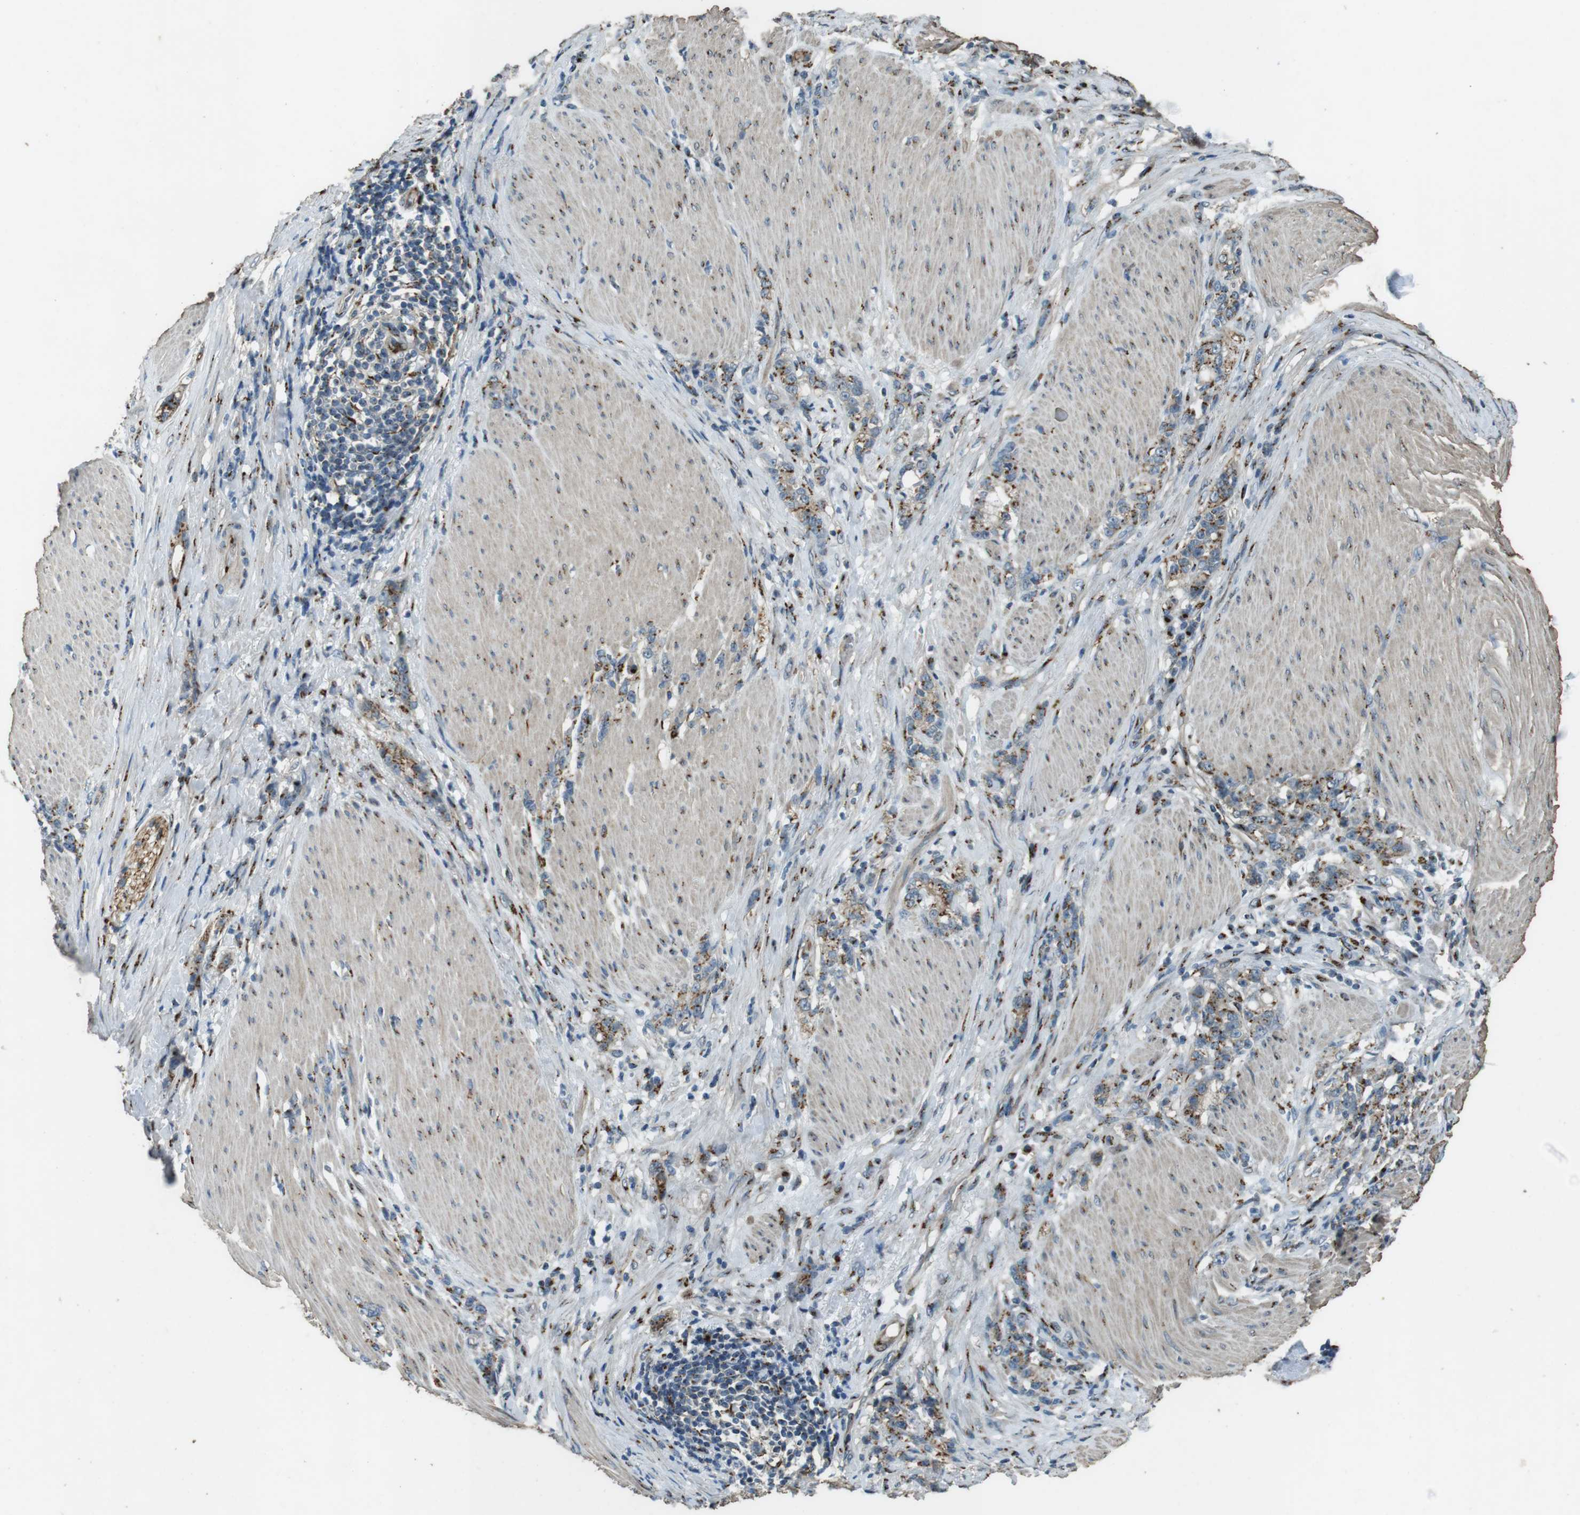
{"staining": {"intensity": "moderate", "quantity": ">75%", "location": "cytoplasmic/membranous"}, "tissue": "stomach cancer", "cell_type": "Tumor cells", "image_type": "cancer", "snomed": [{"axis": "morphology", "description": "Adenocarcinoma, NOS"}, {"axis": "topography", "description": "Stomach, lower"}], "caption": "This image exhibits IHC staining of adenocarcinoma (stomach), with medium moderate cytoplasmic/membranous expression in approximately >75% of tumor cells.", "gene": "TMEM115", "patient": {"sex": "male", "age": 88}}